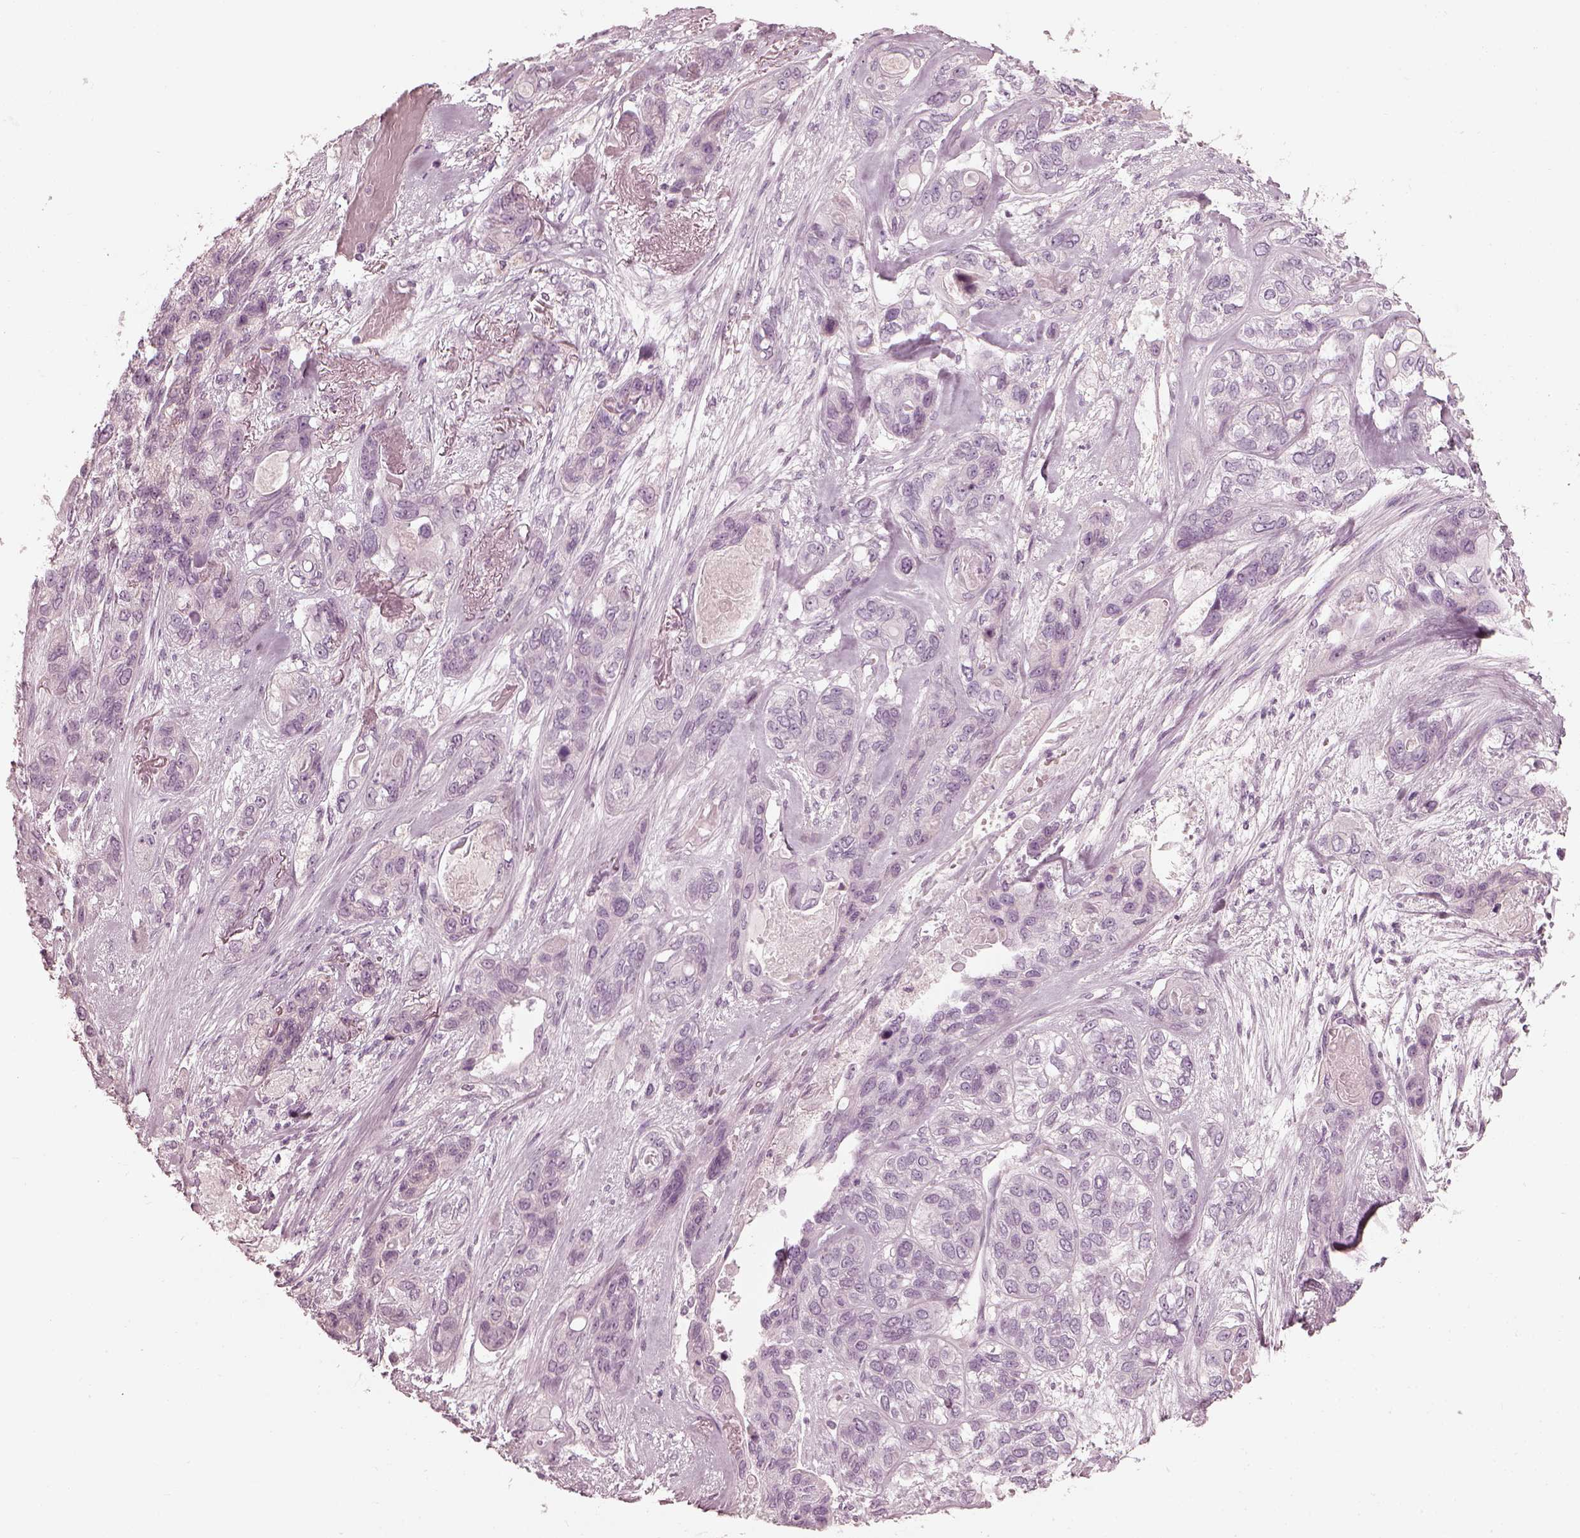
{"staining": {"intensity": "negative", "quantity": "none", "location": "none"}, "tissue": "lung cancer", "cell_type": "Tumor cells", "image_type": "cancer", "snomed": [{"axis": "morphology", "description": "Squamous cell carcinoma, NOS"}, {"axis": "topography", "description": "Lung"}], "caption": "A high-resolution micrograph shows immunohistochemistry (IHC) staining of lung cancer (squamous cell carcinoma), which reveals no significant staining in tumor cells.", "gene": "SAXO2", "patient": {"sex": "female", "age": 70}}